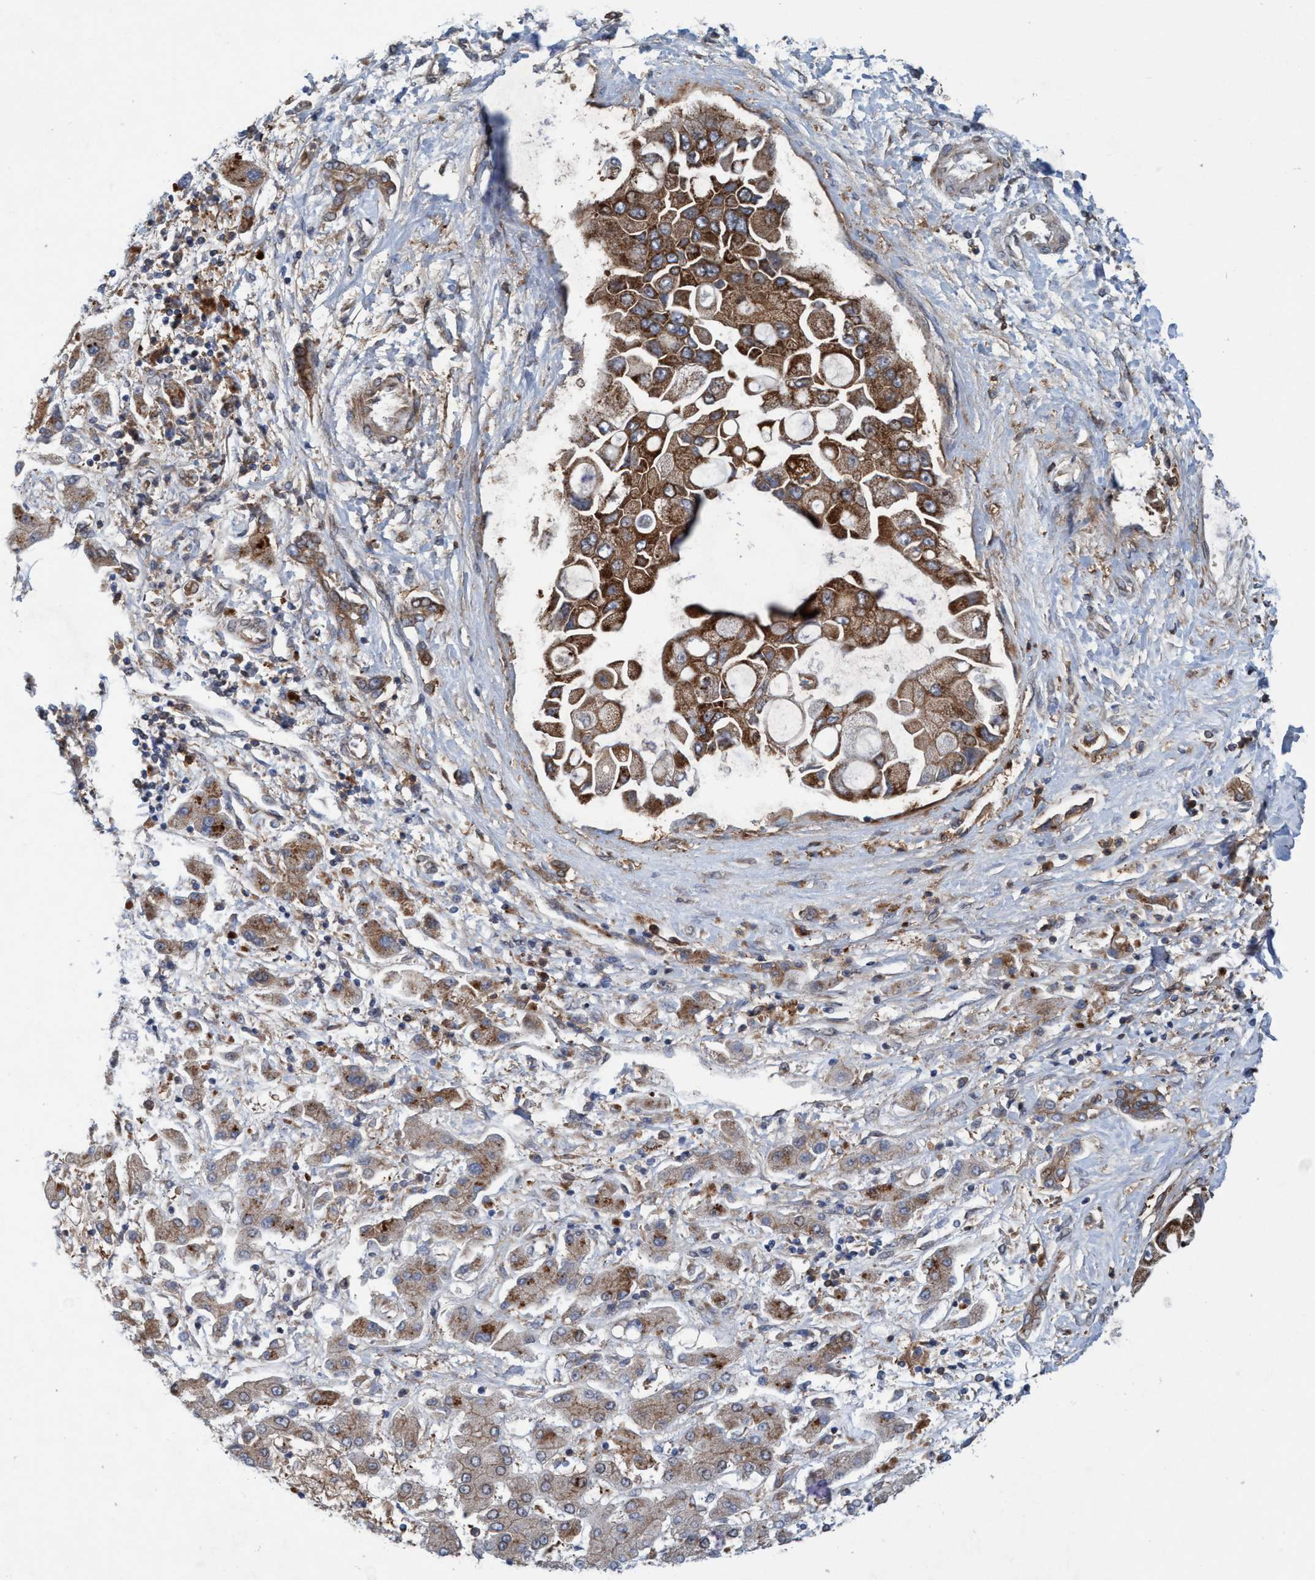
{"staining": {"intensity": "moderate", "quantity": ">75%", "location": "cytoplasmic/membranous"}, "tissue": "liver cancer", "cell_type": "Tumor cells", "image_type": "cancer", "snomed": [{"axis": "morphology", "description": "Cholangiocarcinoma"}, {"axis": "topography", "description": "Liver"}], "caption": "Protein staining of liver cholangiocarcinoma tissue demonstrates moderate cytoplasmic/membranous staining in approximately >75% of tumor cells.", "gene": "SLC16A3", "patient": {"sex": "male", "age": 50}}